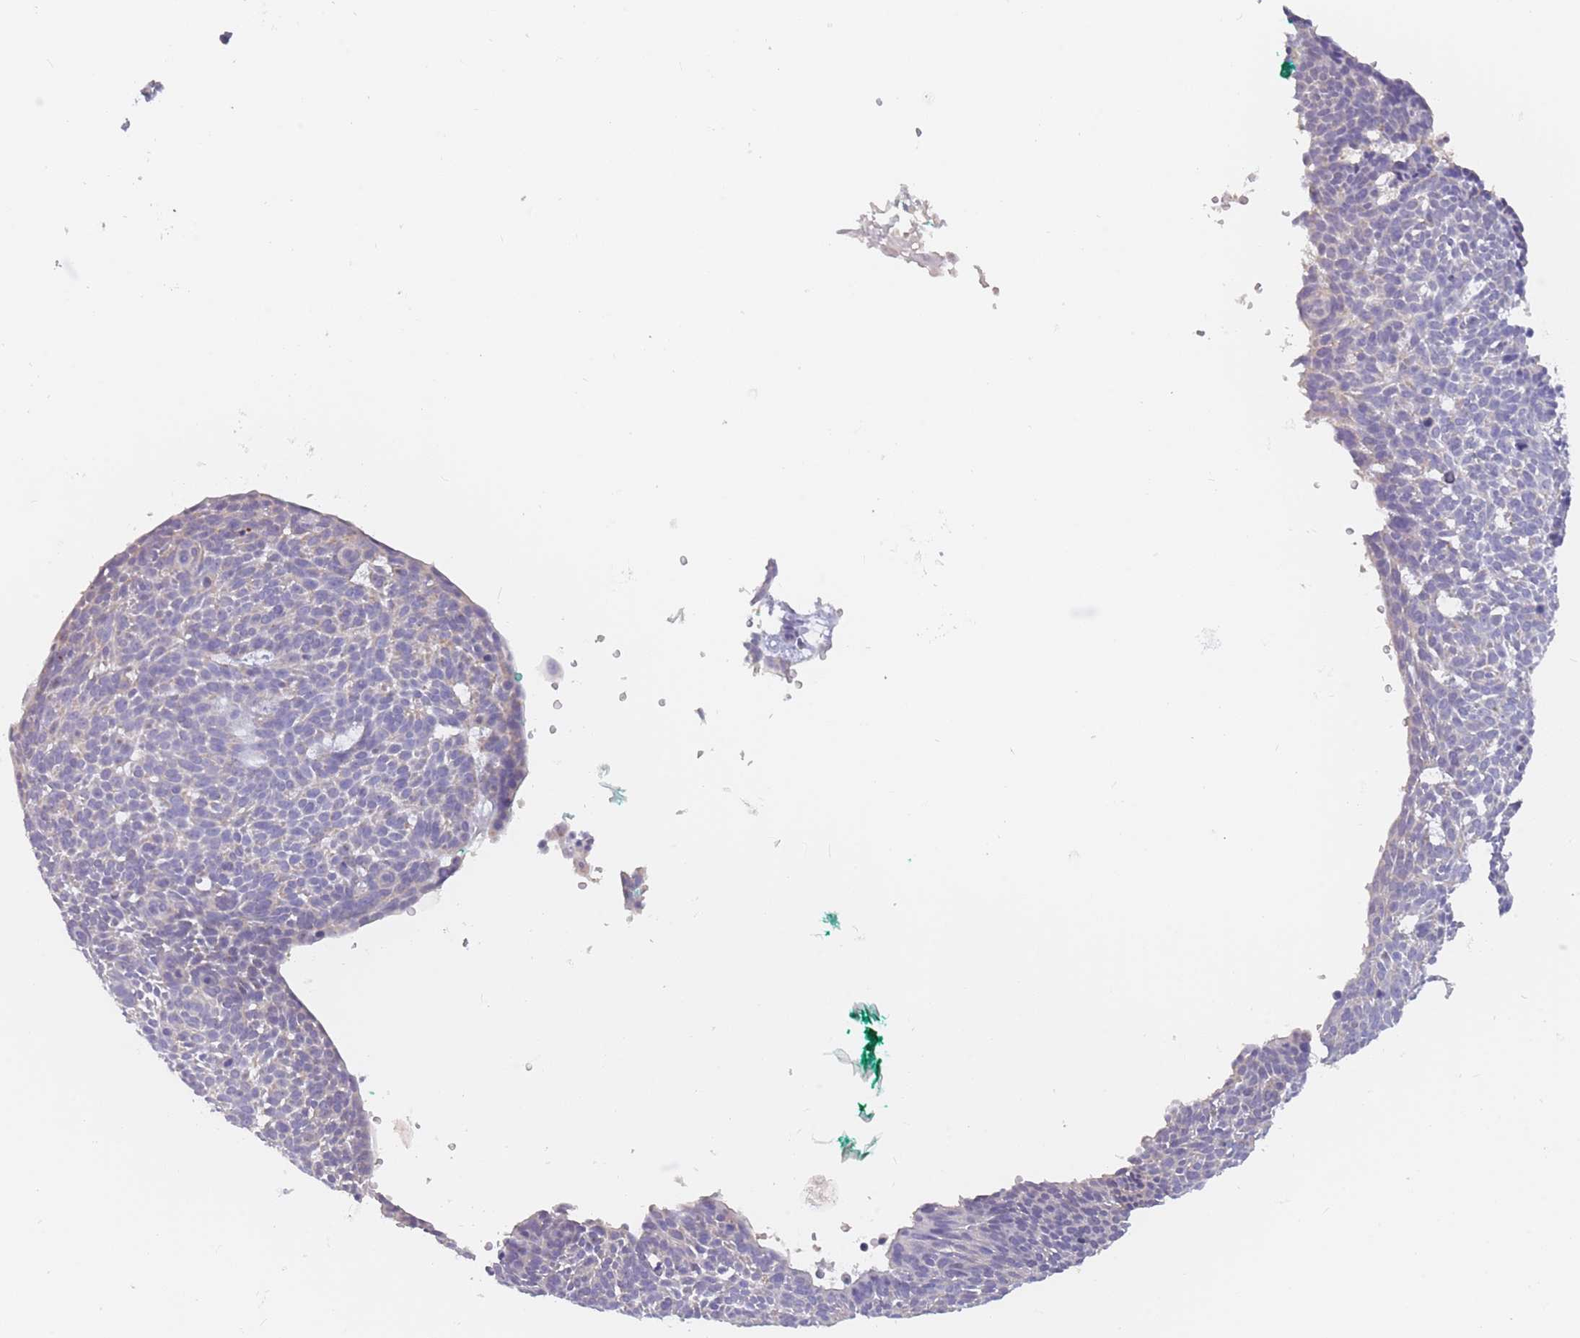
{"staining": {"intensity": "negative", "quantity": "none", "location": "none"}, "tissue": "skin cancer", "cell_type": "Tumor cells", "image_type": "cancer", "snomed": [{"axis": "morphology", "description": "Basal cell carcinoma"}, {"axis": "topography", "description": "Skin"}], "caption": "DAB (3,3'-diaminobenzidine) immunohistochemical staining of basal cell carcinoma (skin) exhibits no significant expression in tumor cells. The staining is performed using DAB brown chromogen with nuclei counter-stained in using hematoxylin.", "gene": "CYP51A1", "patient": {"sex": "male", "age": 61}}